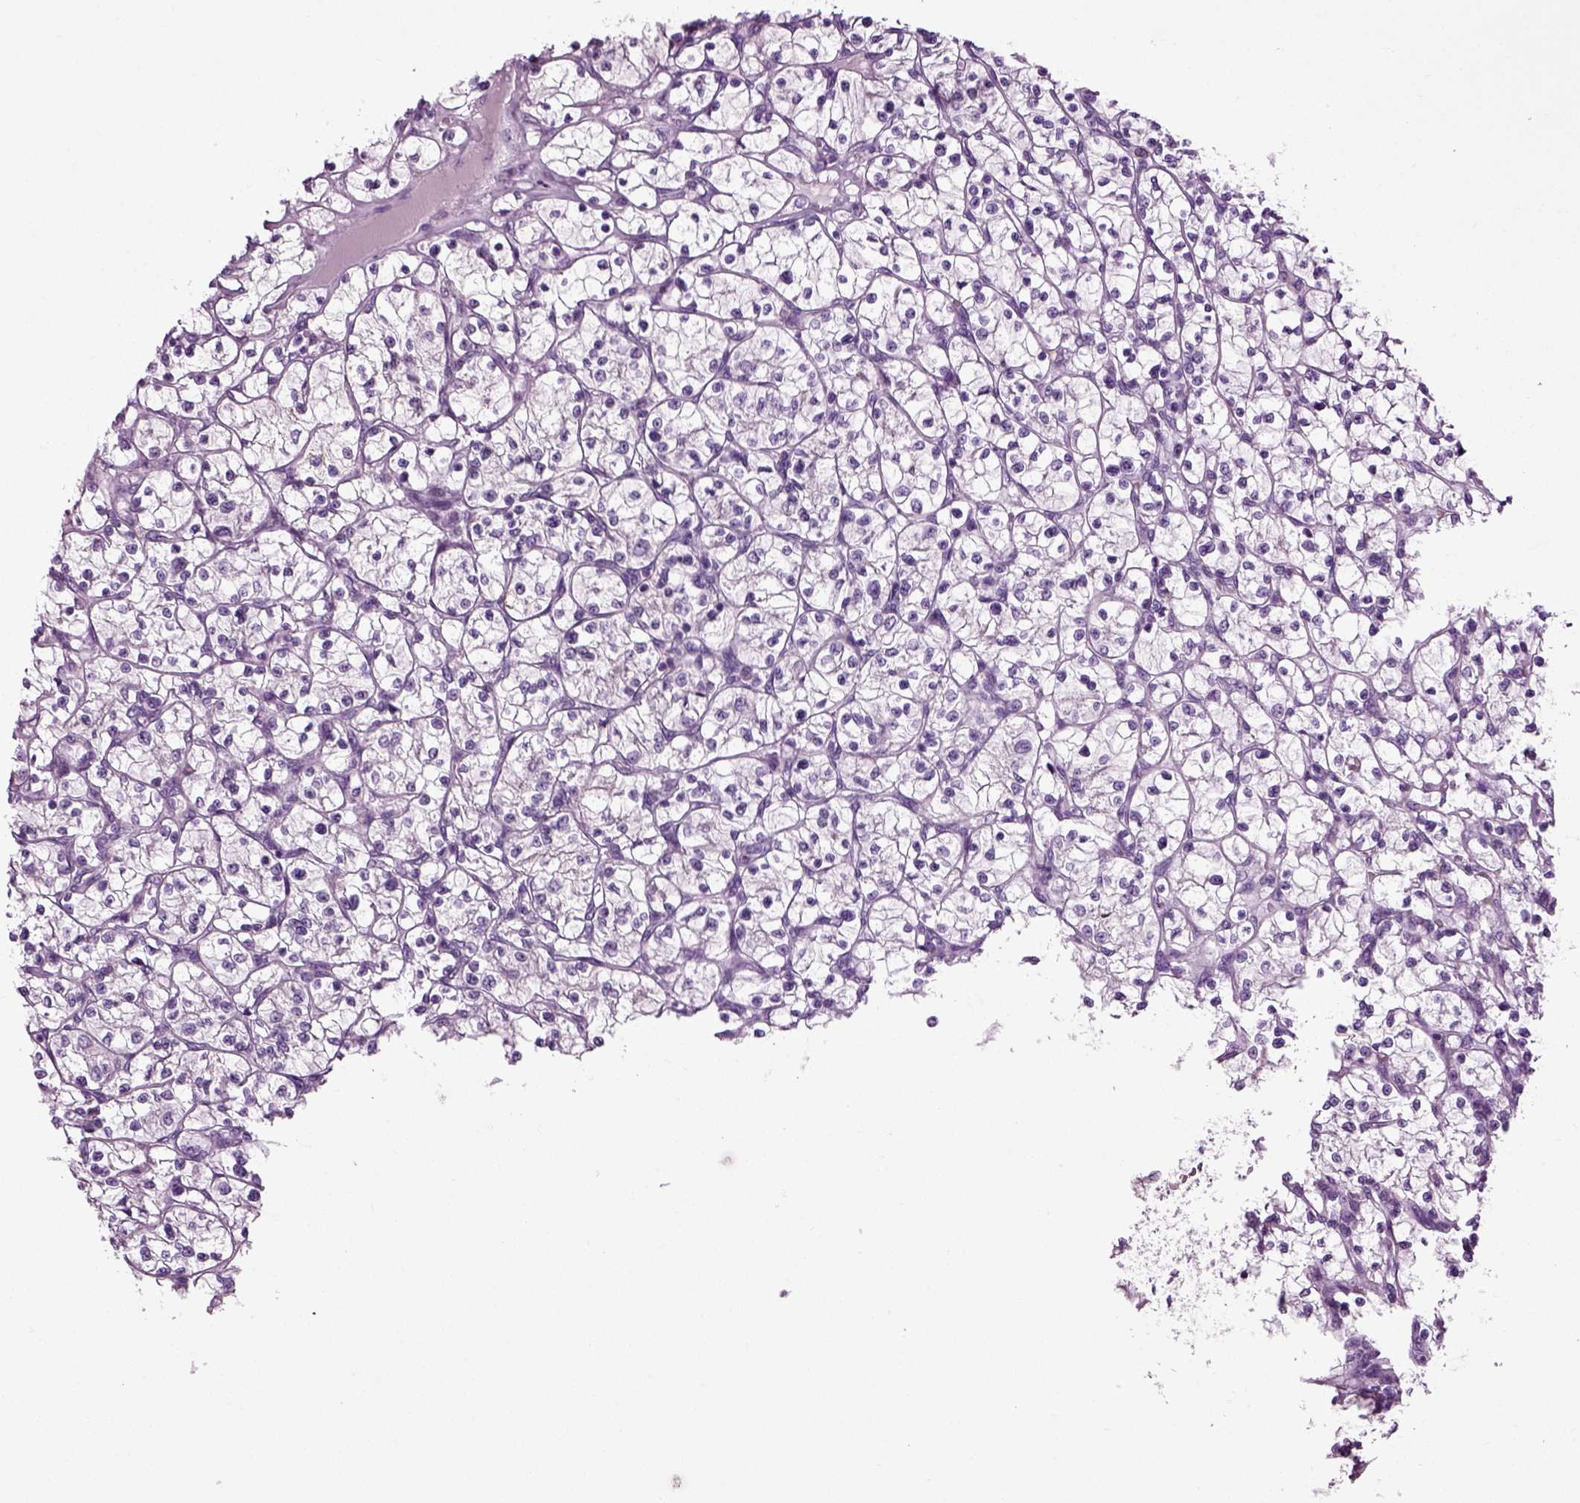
{"staining": {"intensity": "negative", "quantity": "none", "location": "none"}, "tissue": "renal cancer", "cell_type": "Tumor cells", "image_type": "cancer", "snomed": [{"axis": "morphology", "description": "Adenocarcinoma, NOS"}, {"axis": "topography", "description": "Kidney"}], "caption": "IHC micrograph of human adenocarcinoma (renal) stained for a protein (brown), which displays no positivity in tumor cells.", "gene": "DNAH10", "patient": {"sex": "female", "age": 64}}